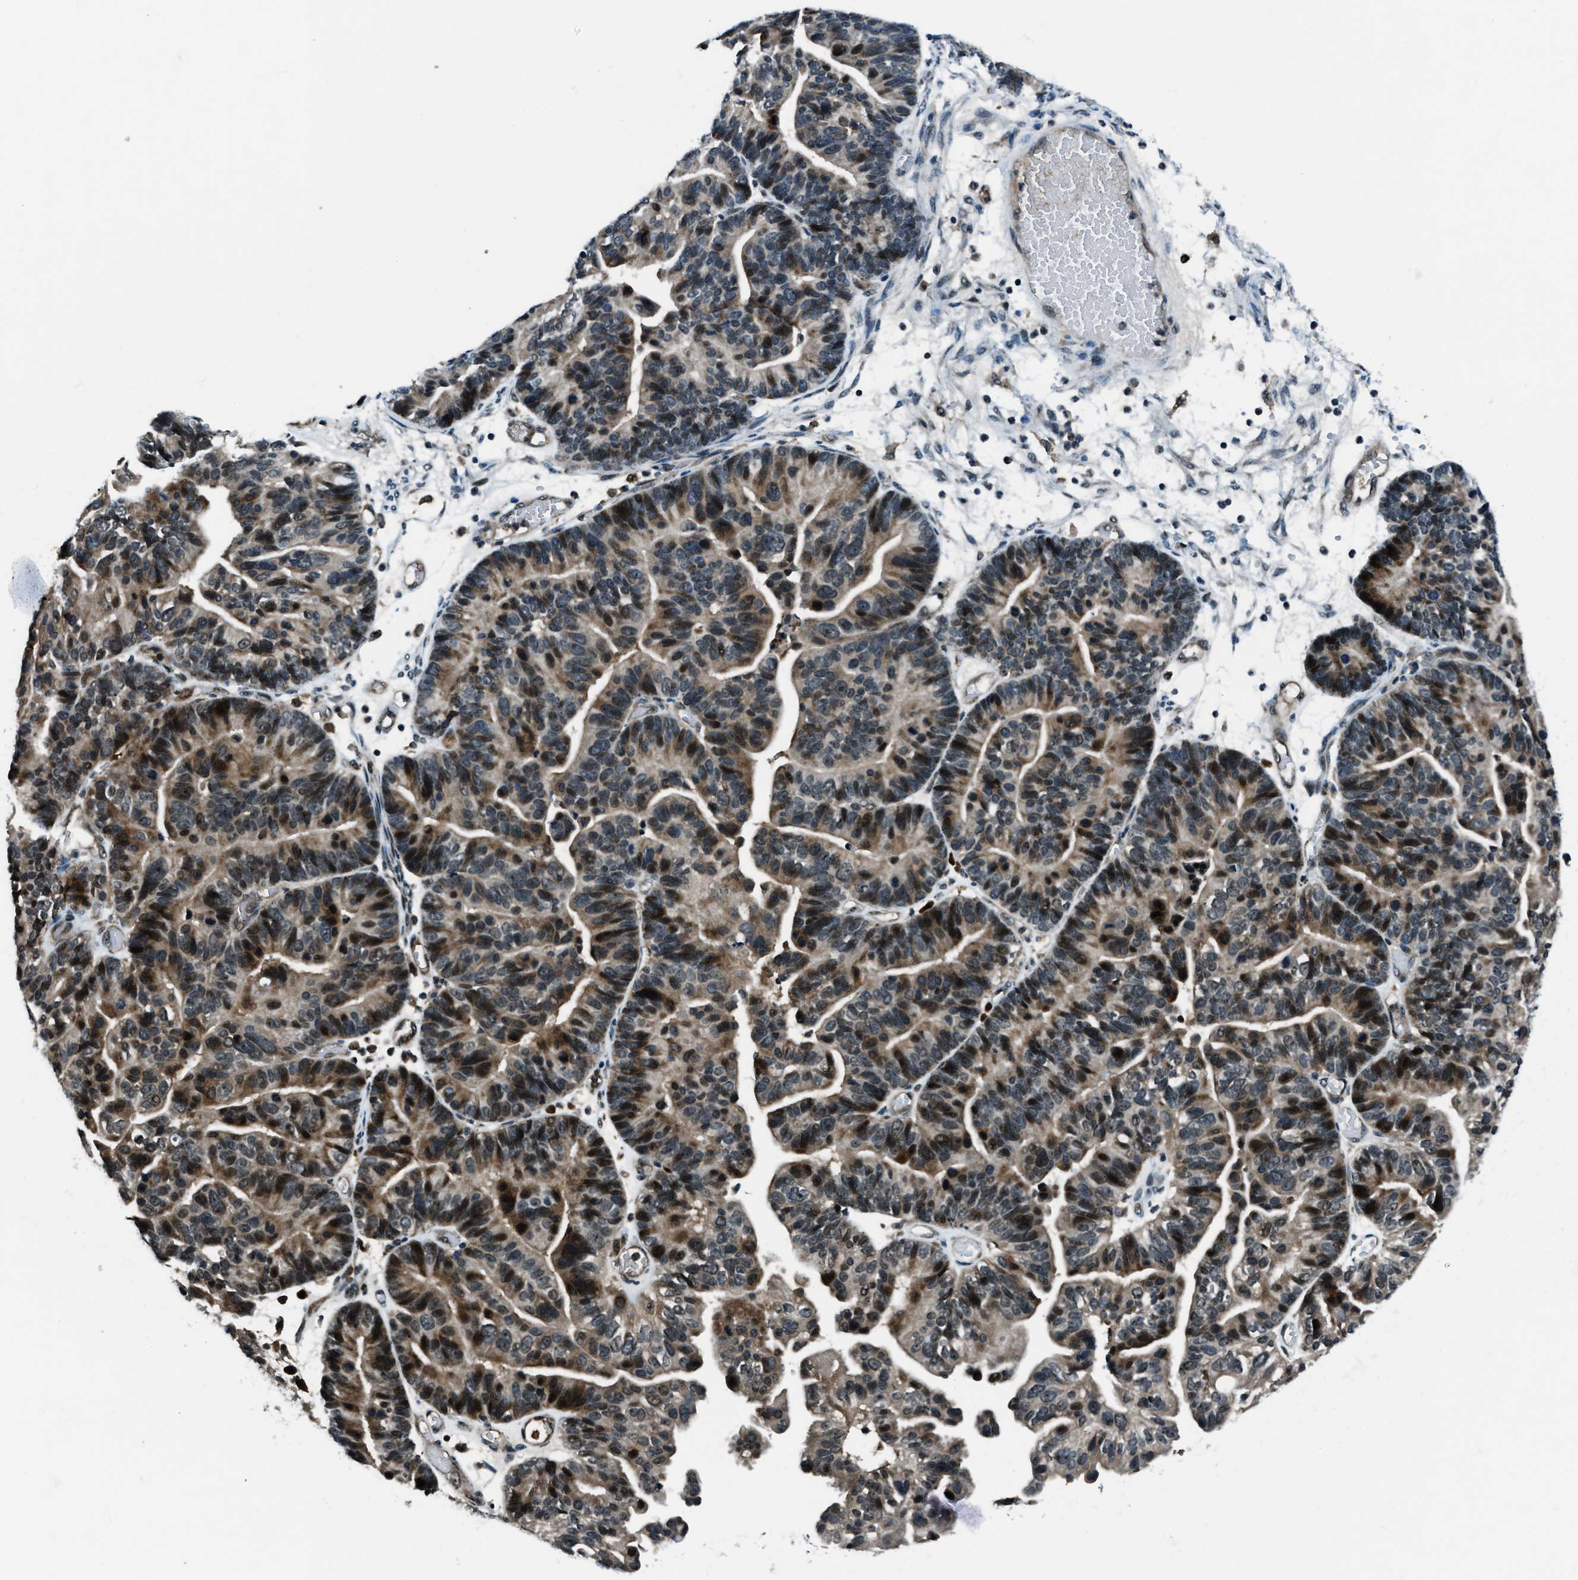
{"staining": {"intensity": "strong", "quantity": "25%-75%", "location": "cytoplasmic/membranous,nuclear"}, "tissue": "ovarian cancer", "cell_type": "Tumor cells", "image_type": "cancer", "snomed": [{"axis": "morphology", "description": "Cystadenocarcinoma, serous, NOS"}, {"axis": "topography", "description": "Ovary"}], "caption": "Tumor cells demonstrate strong cytoplasmic/membranous and nuclear positivity in approximately 25%-75% of cells in serous cystadenocarcinoma (ovarian).", "gene": "ACTL9", "patient": {"sex": "female", "age": 56}}